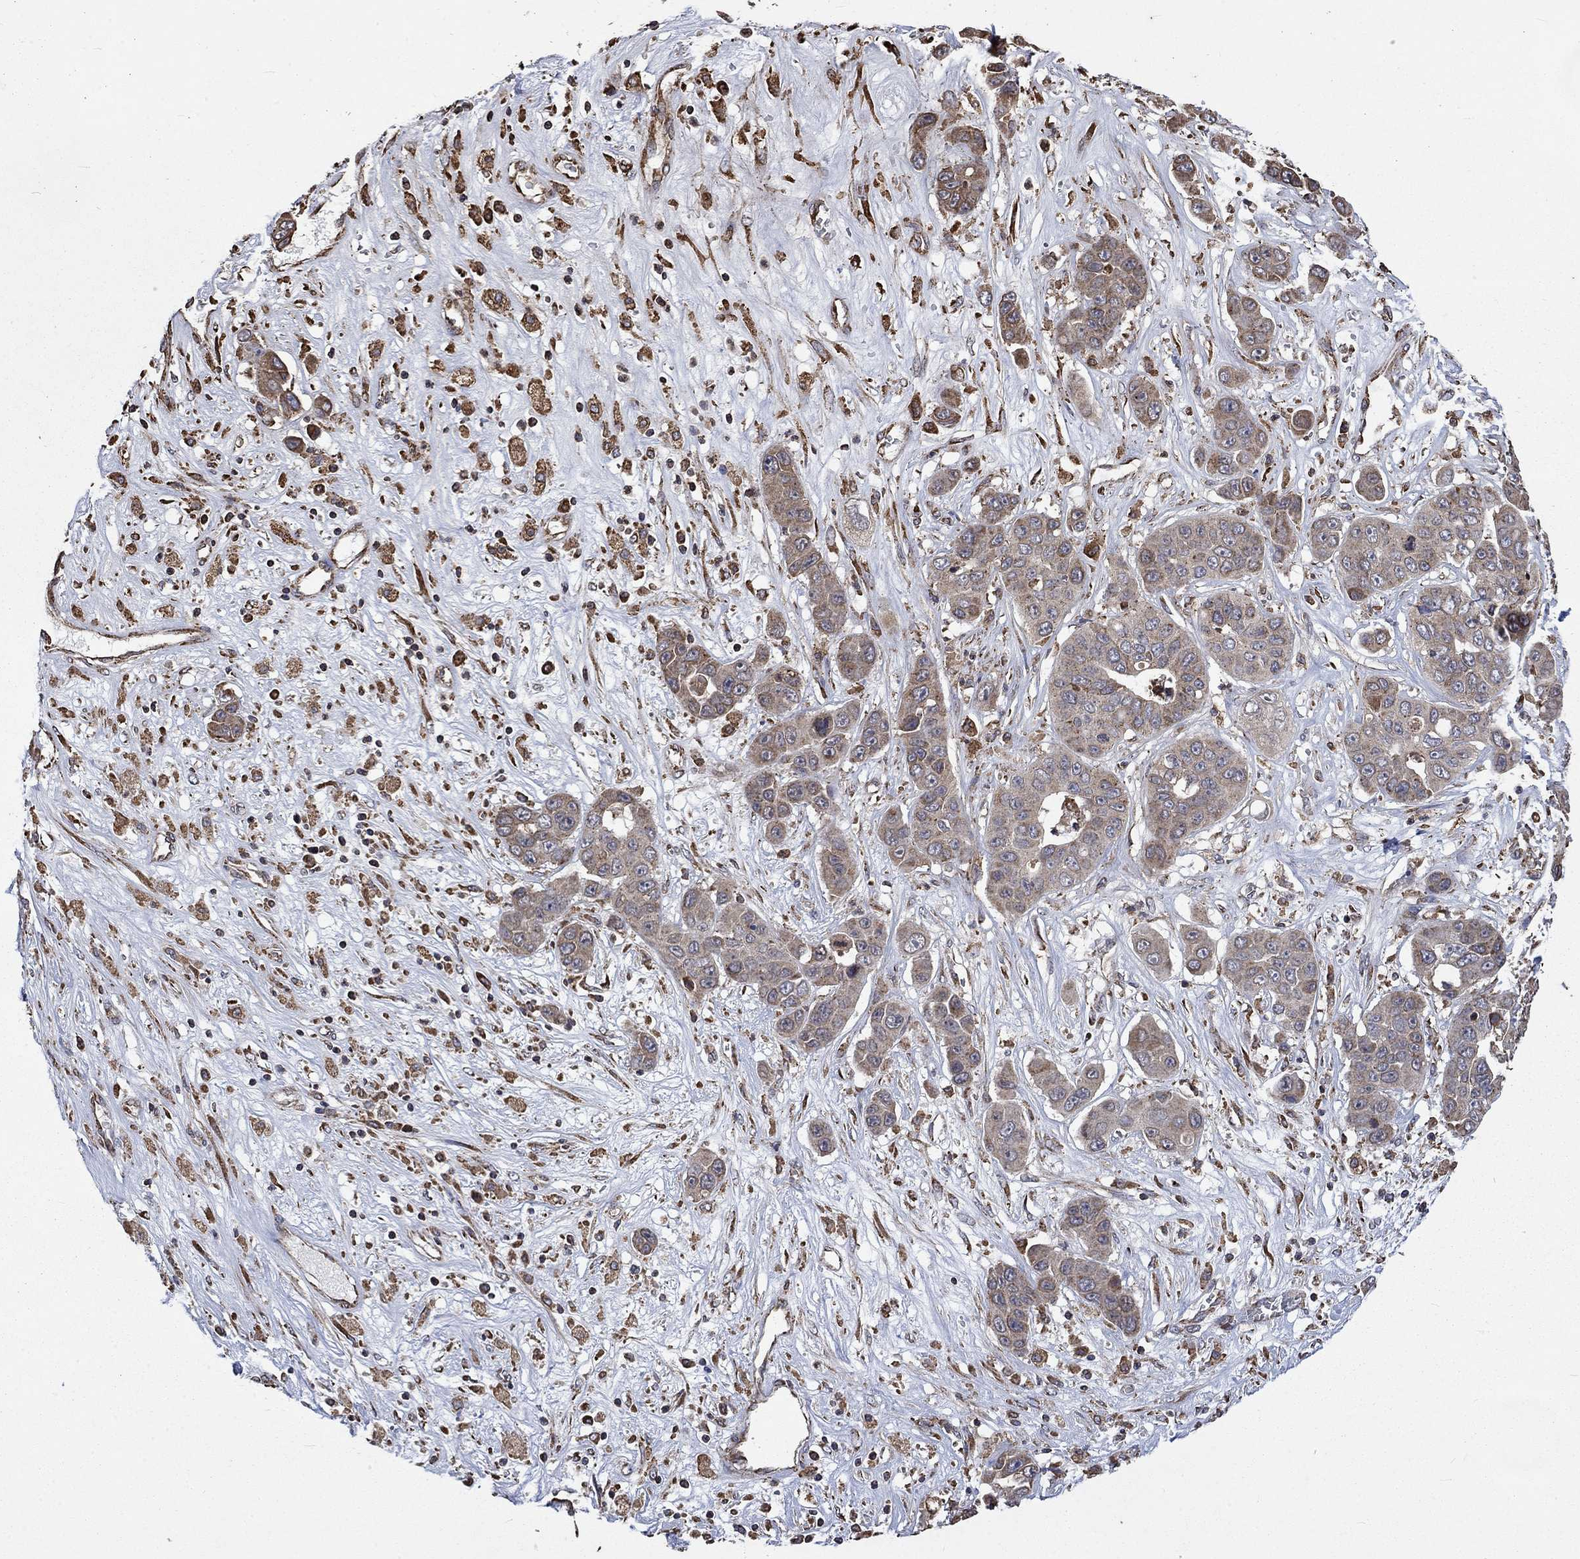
{"staining": {"intensity": "weak", "quantity": "25%-75%", "location": "cytoplasmic/membranous"}, "tissue": "liver cancer", "cell_type": "Tumor cells", "image_type": "cancer", "snomed": [{"axis": "morphology", "description": "Cholangiocarcinoma"}, {"axis": "topography", "description": "Liver"}], "caption": "Tumor cells demonstrate low levels of weak cytoplasmic/membranous expression in about 25%-75% of cells in liver cholangiocarcinoma.", "gene": "ESRRA", "patient": {"sex": "female", "age": 52}}